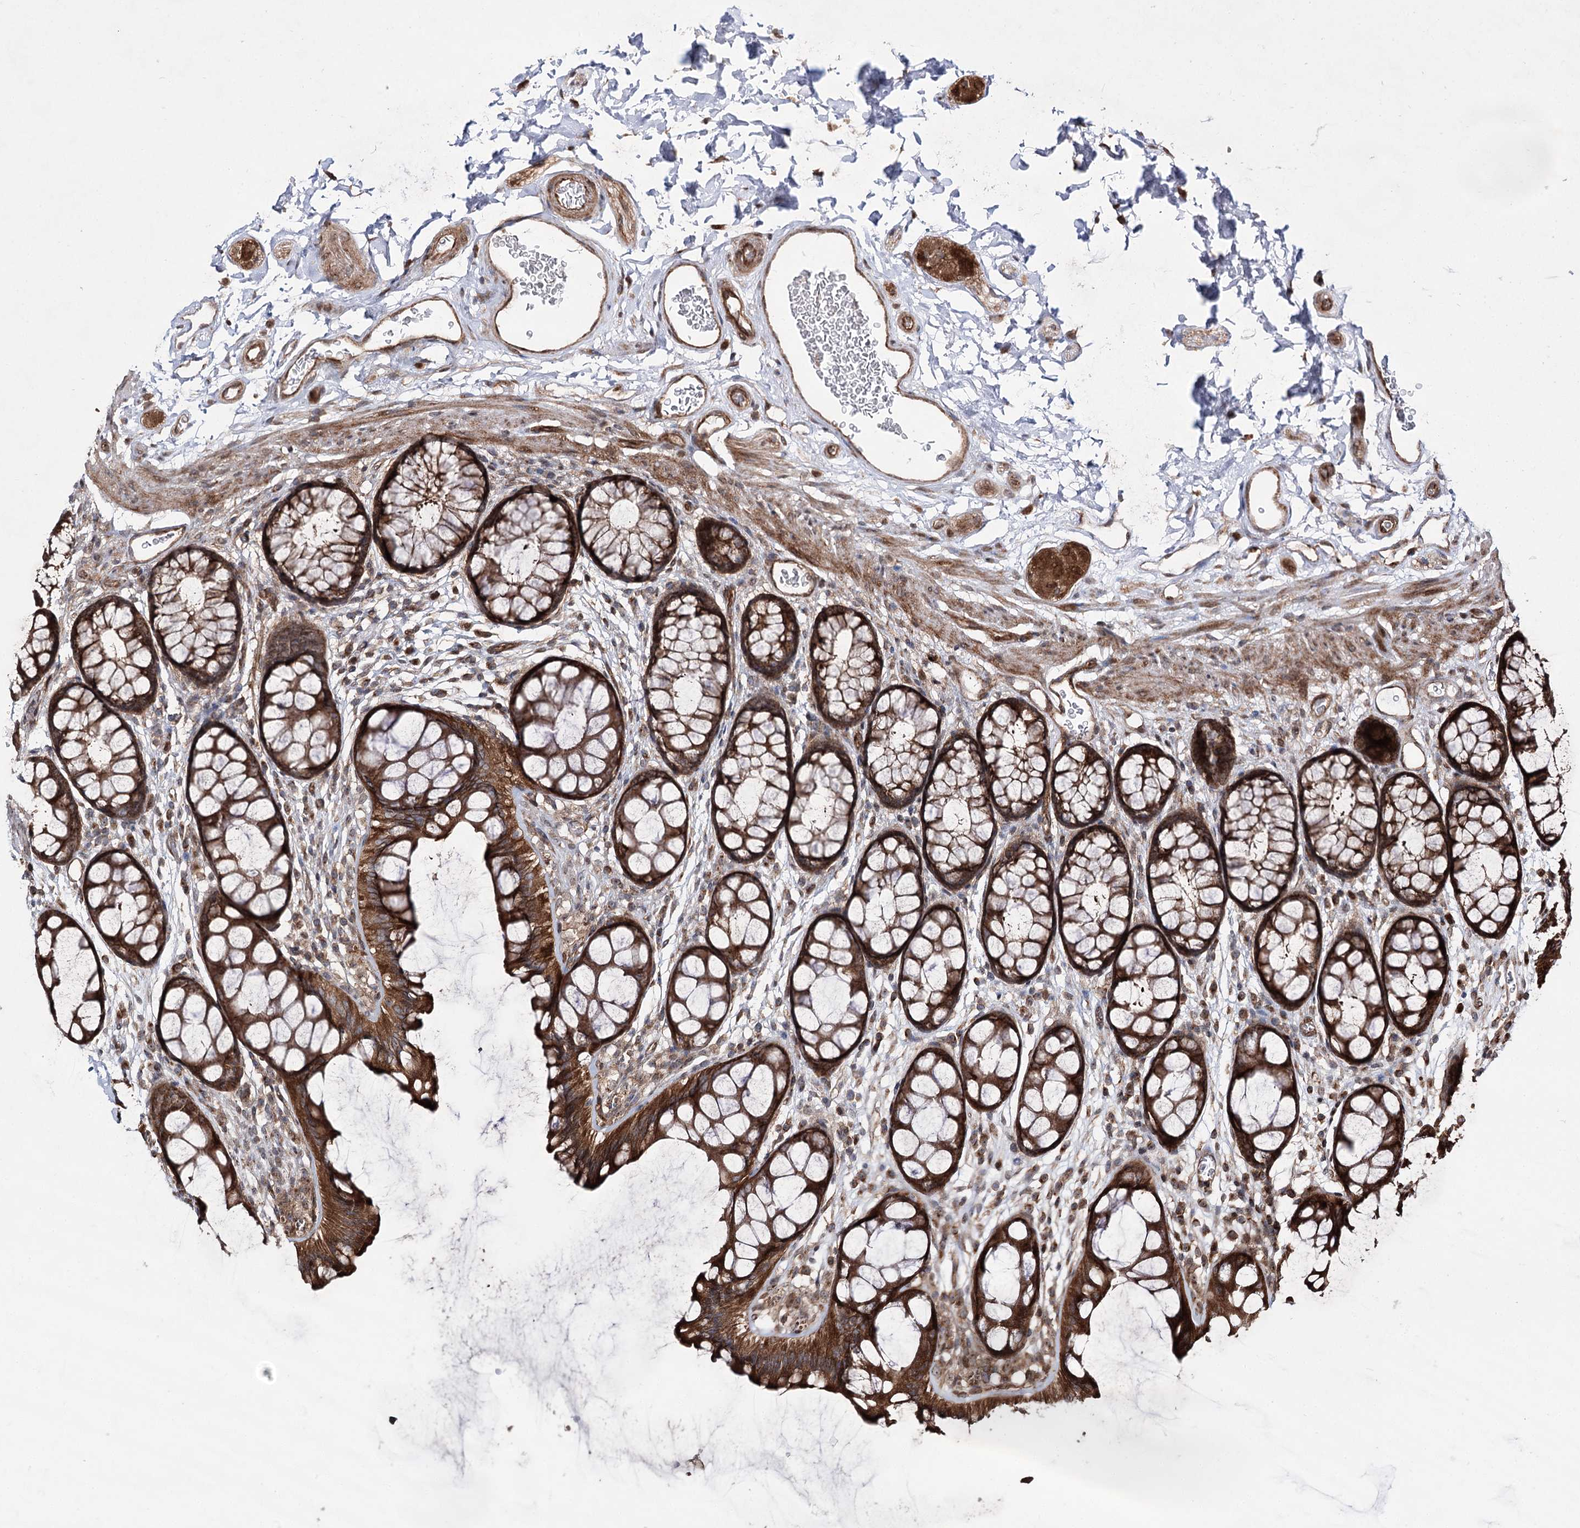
{"staining": {"intensity": "moderate", "quantity": ">75%", "location": "cytoplasmic/membranous"}, "tissue": "colon", "cell_type": "Endothelial cells", "image_type": "normal", "snomed": [{"axis": "morphology", "description": "Normal tissue, NOS"}, {"axis": "topography", "description": "Colon"}], "caption": "Protein analysis of benign colon reveals moderate cytoplasmic/membranous staining in approximately >75% of endothelial cells. The protein is shown in brown color, while the nuclei are stained blue.", "gene": "SERINC5", "patient": {"sex": "female", "age": 82}}